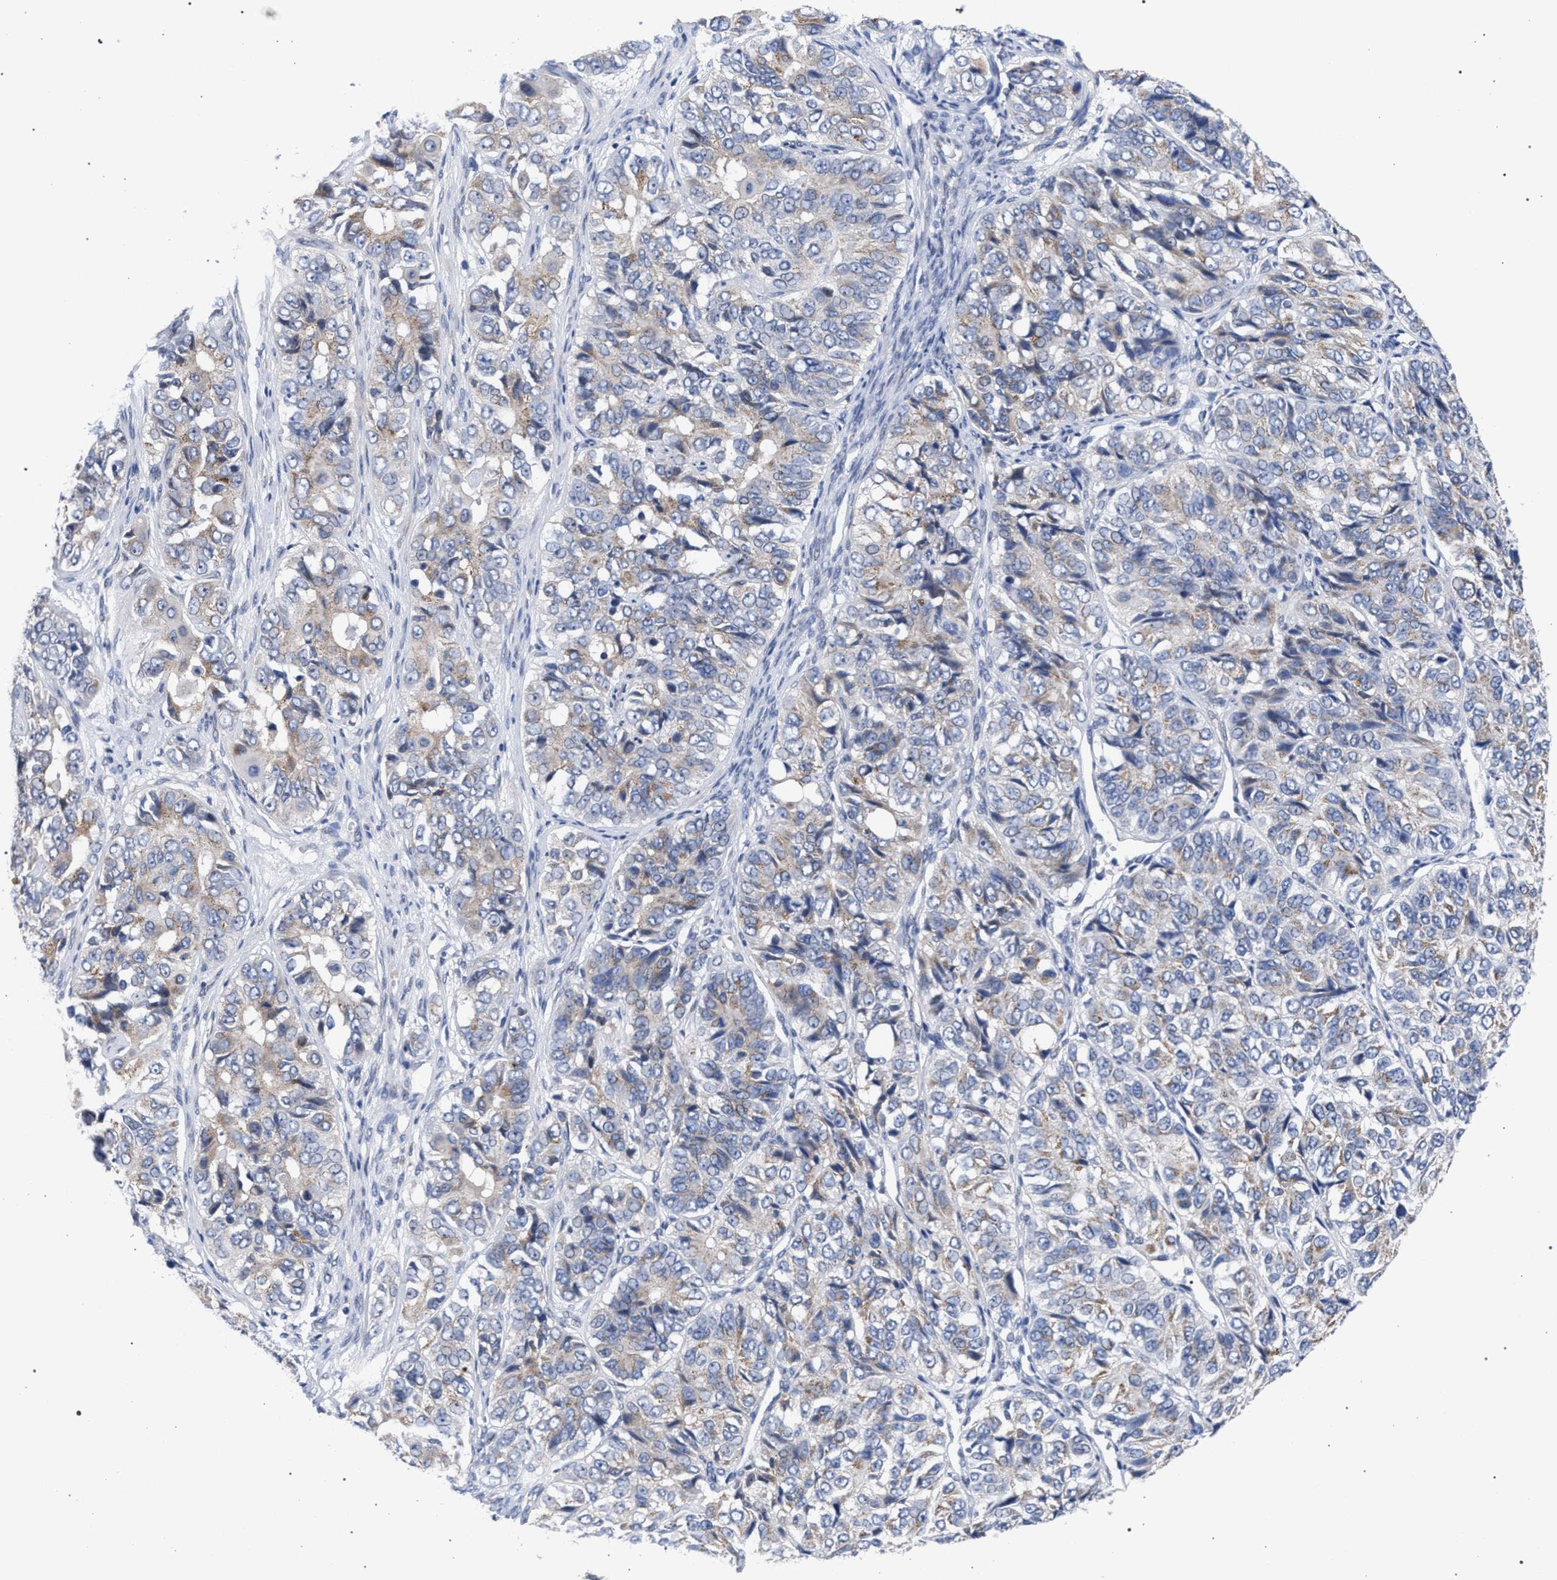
{"staining": {"intensity": "weak", "quantity": "25%-75%", "location": "cytoplasmic/membranous"}, "tissue": "ovarian cancer", "cell_type": "Tumor cells", "image_type": "cancer", "snomed": [{"axis": "morphology", "description": "Carcinoma, endometroid"}, {"axis": "topography", "description": "Ovary"}], "caption": "Immunohistochemical staining of ovarian cancer reveals low levels of weak cytoplasmic/membranous positivity in approximately 25%-75% of tumor cells.", "gene": "GOLGA2", "patient": {"sex": "female", "age": 51}}